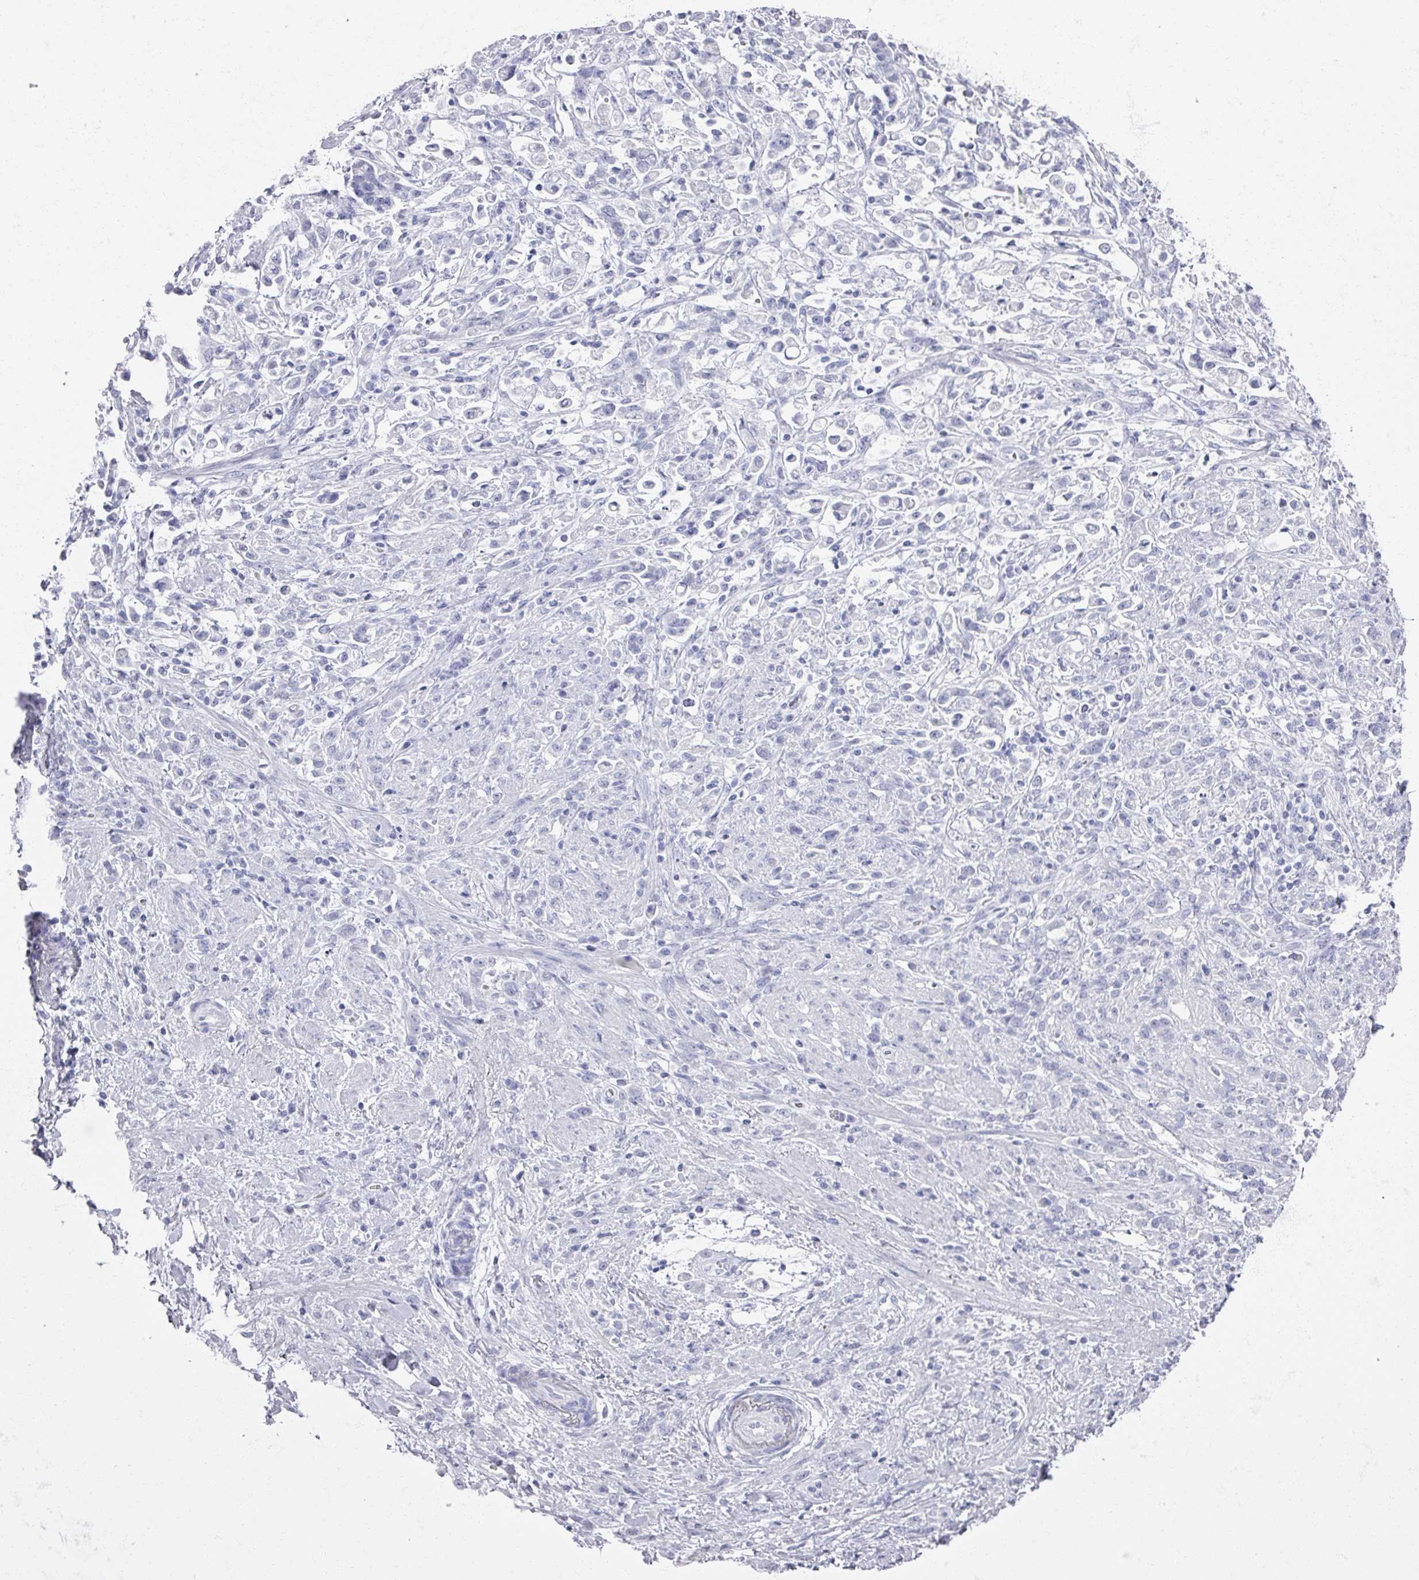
{"staining": {"intensity": "negative", "quantity": "none", "location": "none"}, "tissue": "stomach cancer", "cell_type": "Tumor cells", "image_type": "cancer", "snomed": [{"axis": "morphology", "description": "Adenocarcinoma, NOS"}, {"axis": "topography", "description": "Stomach"}], "caption": "There is no significant staining in tumor cells of stomach cancer.", "gene": "OMG", "patient": {"sex": "female", "age": 60}}